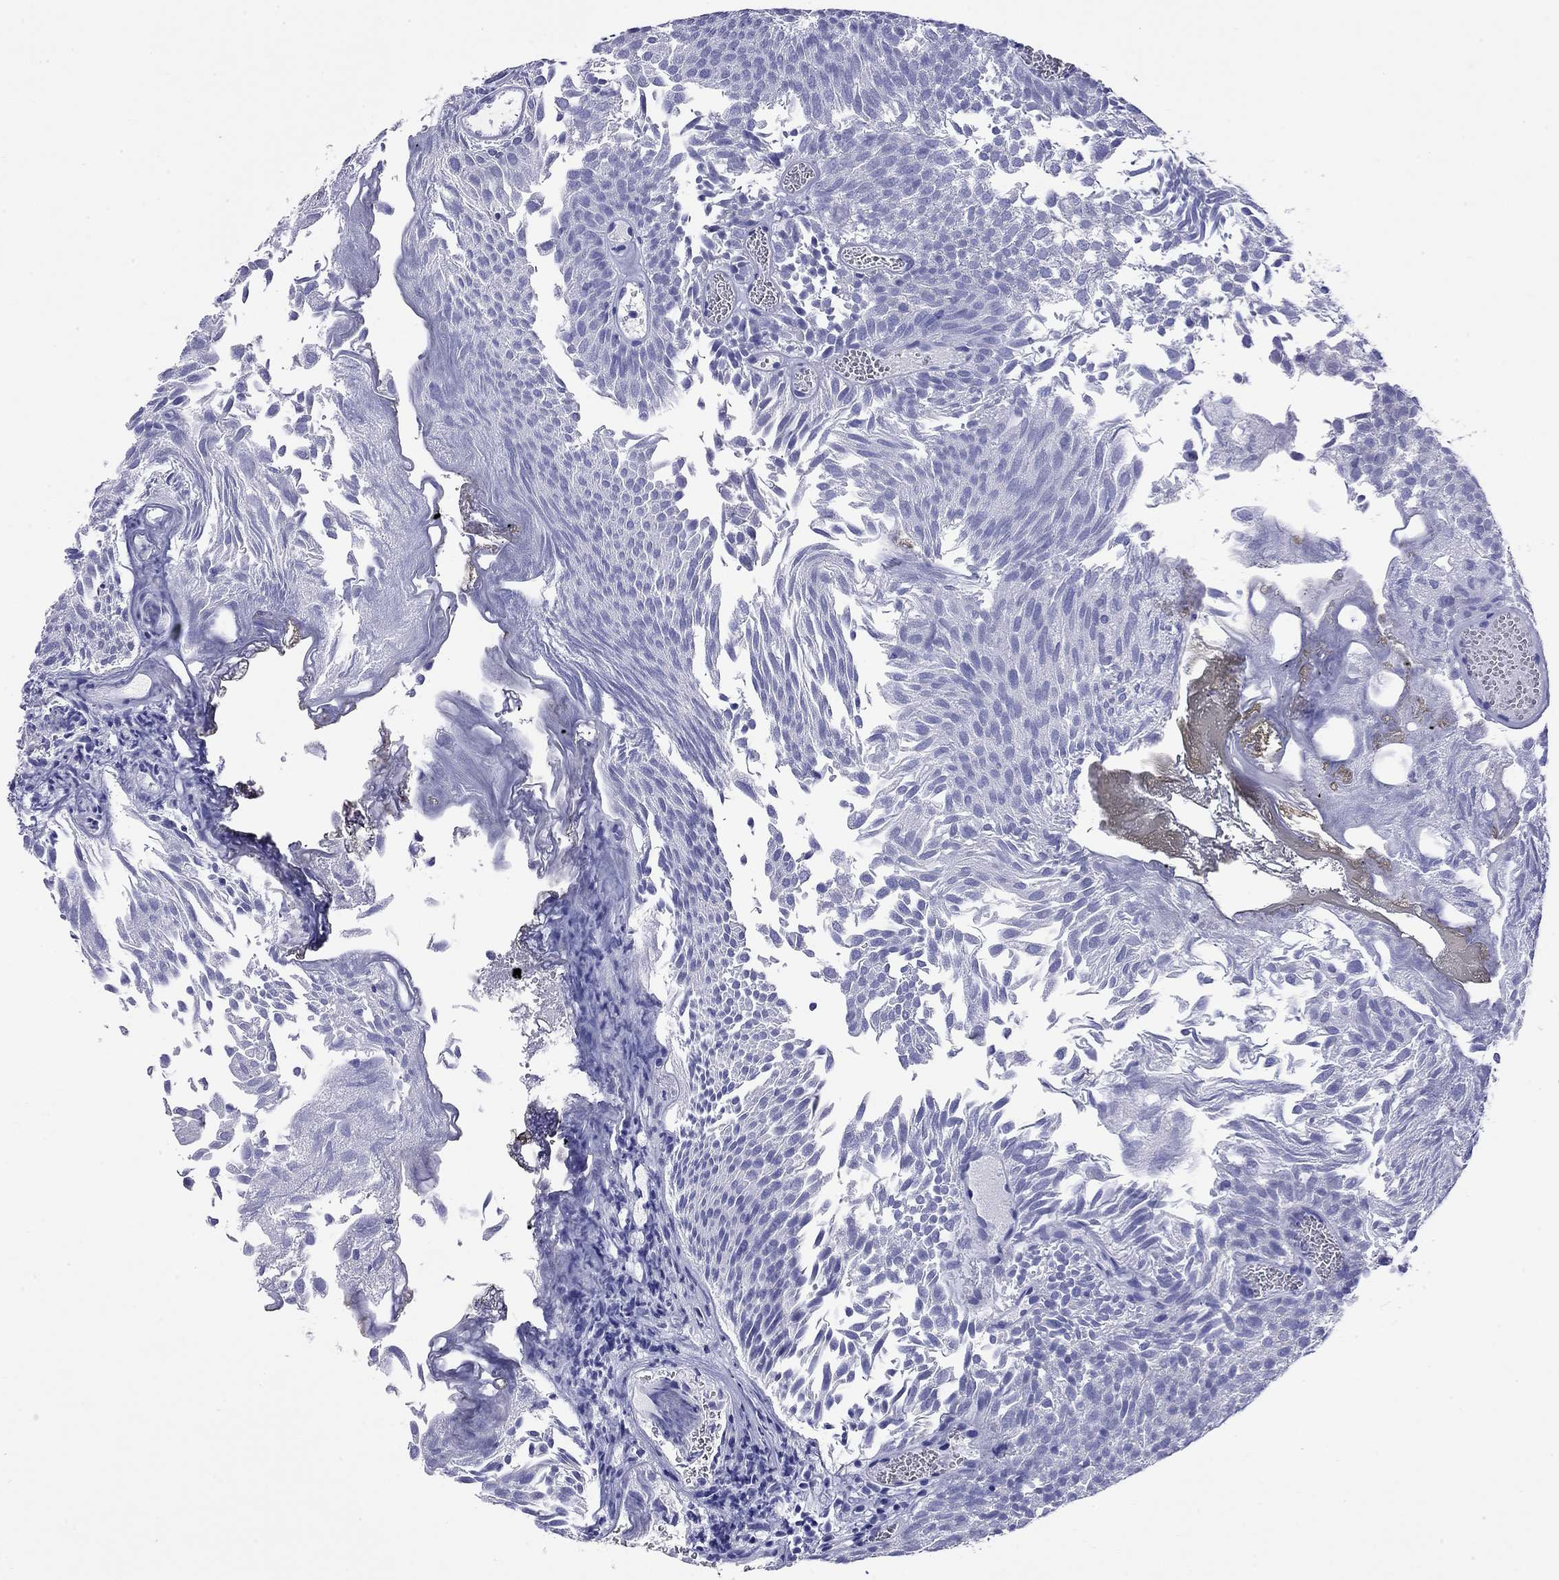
{"staining": {"intensity": "negative", "quantity": "none", "location": "none"}, "tissue": "urothelial cancer", "cell_type": "Tumor cells", "image_type": "cancer", "snomed": [{"axis": "morphology", "description": "Urothelial carcinoma, Low grade"}, {"axis": "topography", "description": "Urinary bladder"}], "caption": "This is an IHC image of low-grade urothelial carcinoma. There is no expression in tumor cells.", "gene": "FIGLA", "patient": {"sex": "male", "age": 52}}